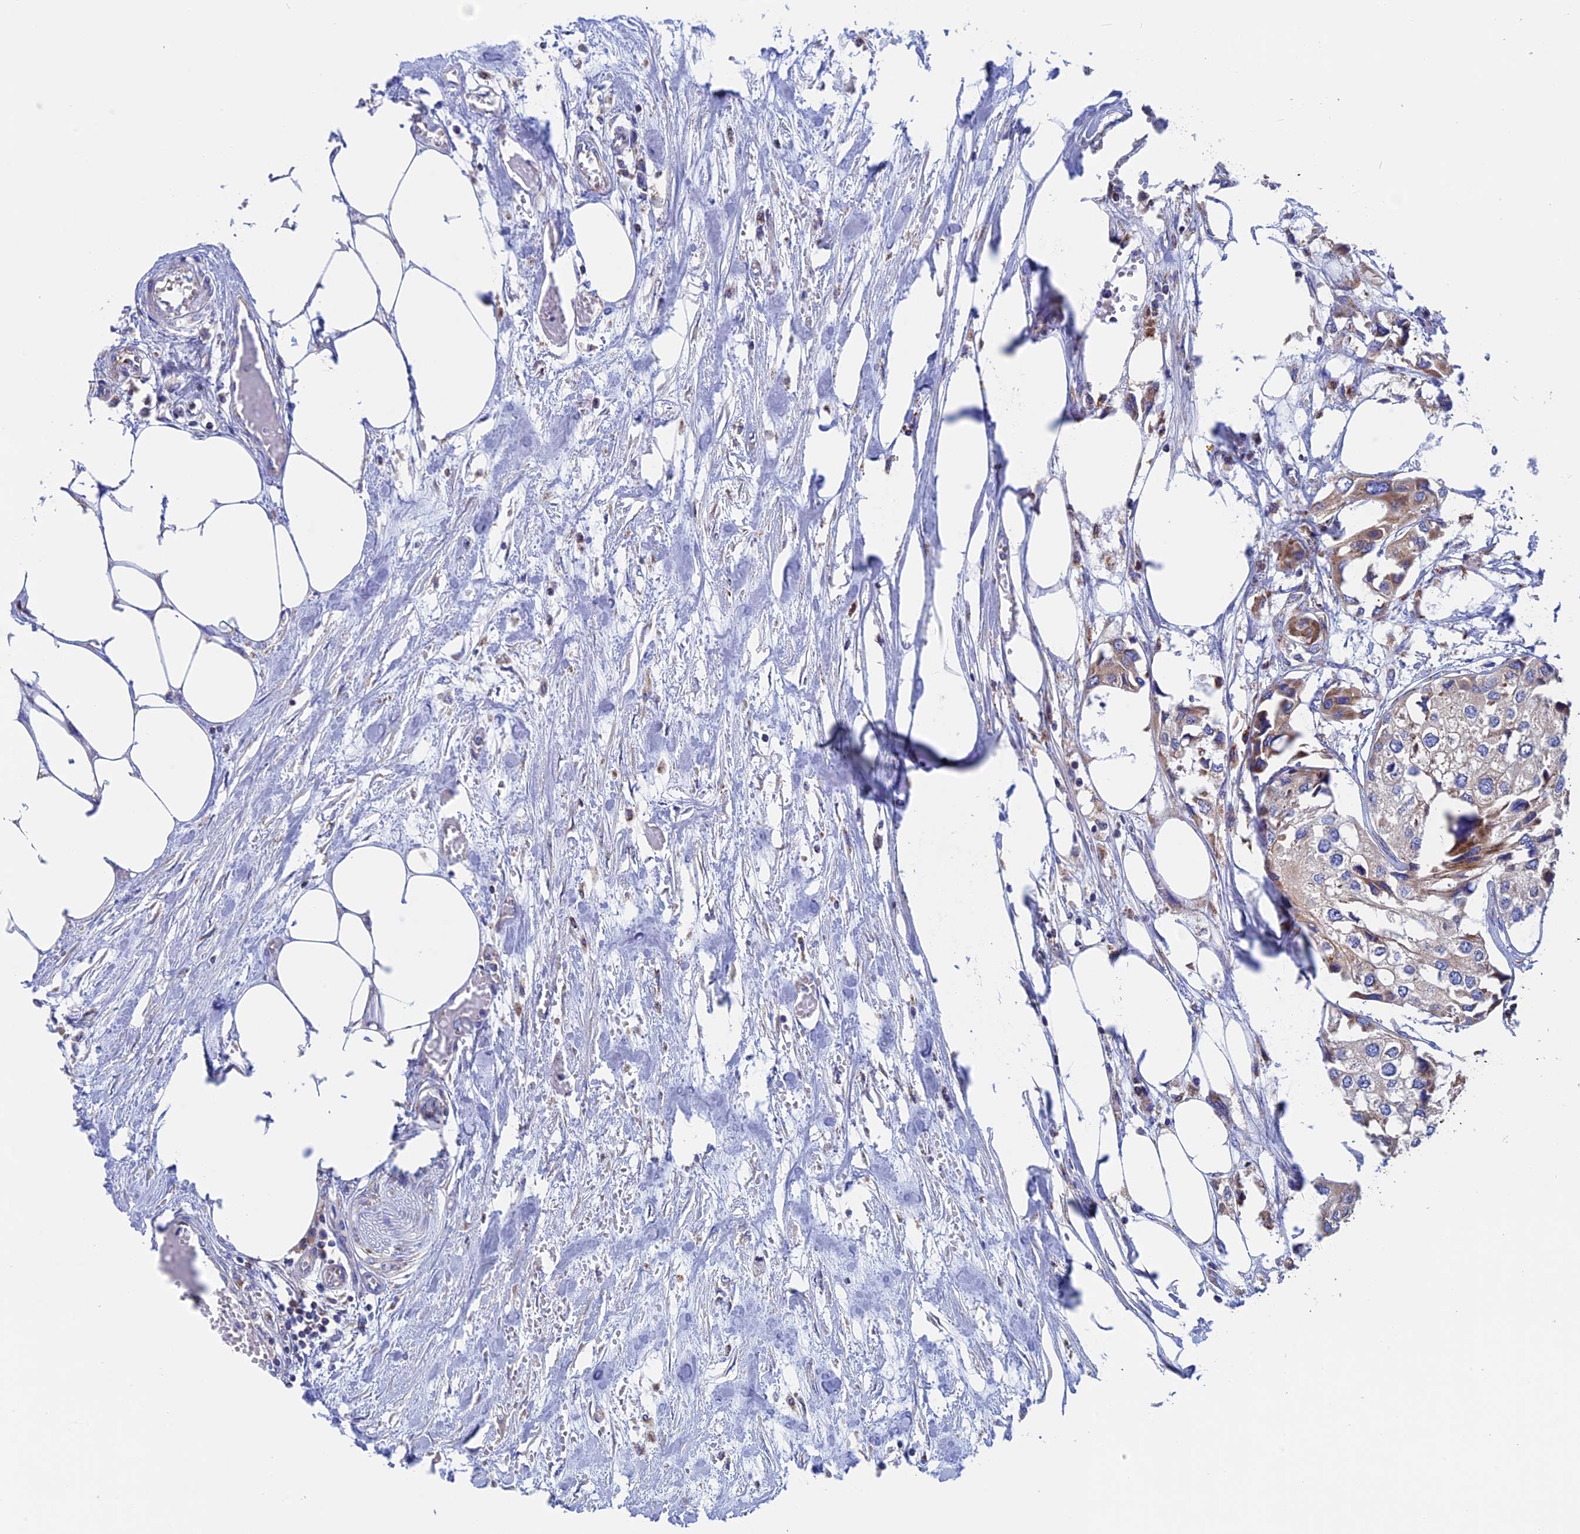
{"staining": {"intensity": "weak", "quantity": "<25%", "location": "cytoplasmic/membranous"}, "tissue": "urothelial cancer", "cell_type": "Tumor cells", "image_type": "cancer", "snomed": [{"axis": "morphology", "description": "Urothelial carcinoma, High grade"}, {"axis": "topography", "description": "Urinary bladder"}], "caption": "Tumor cells are negative for protein expression in human high-grade urothelial carcinoma.", "gene": "WDR83", "patient": {"sex": "male", "age": 64}}